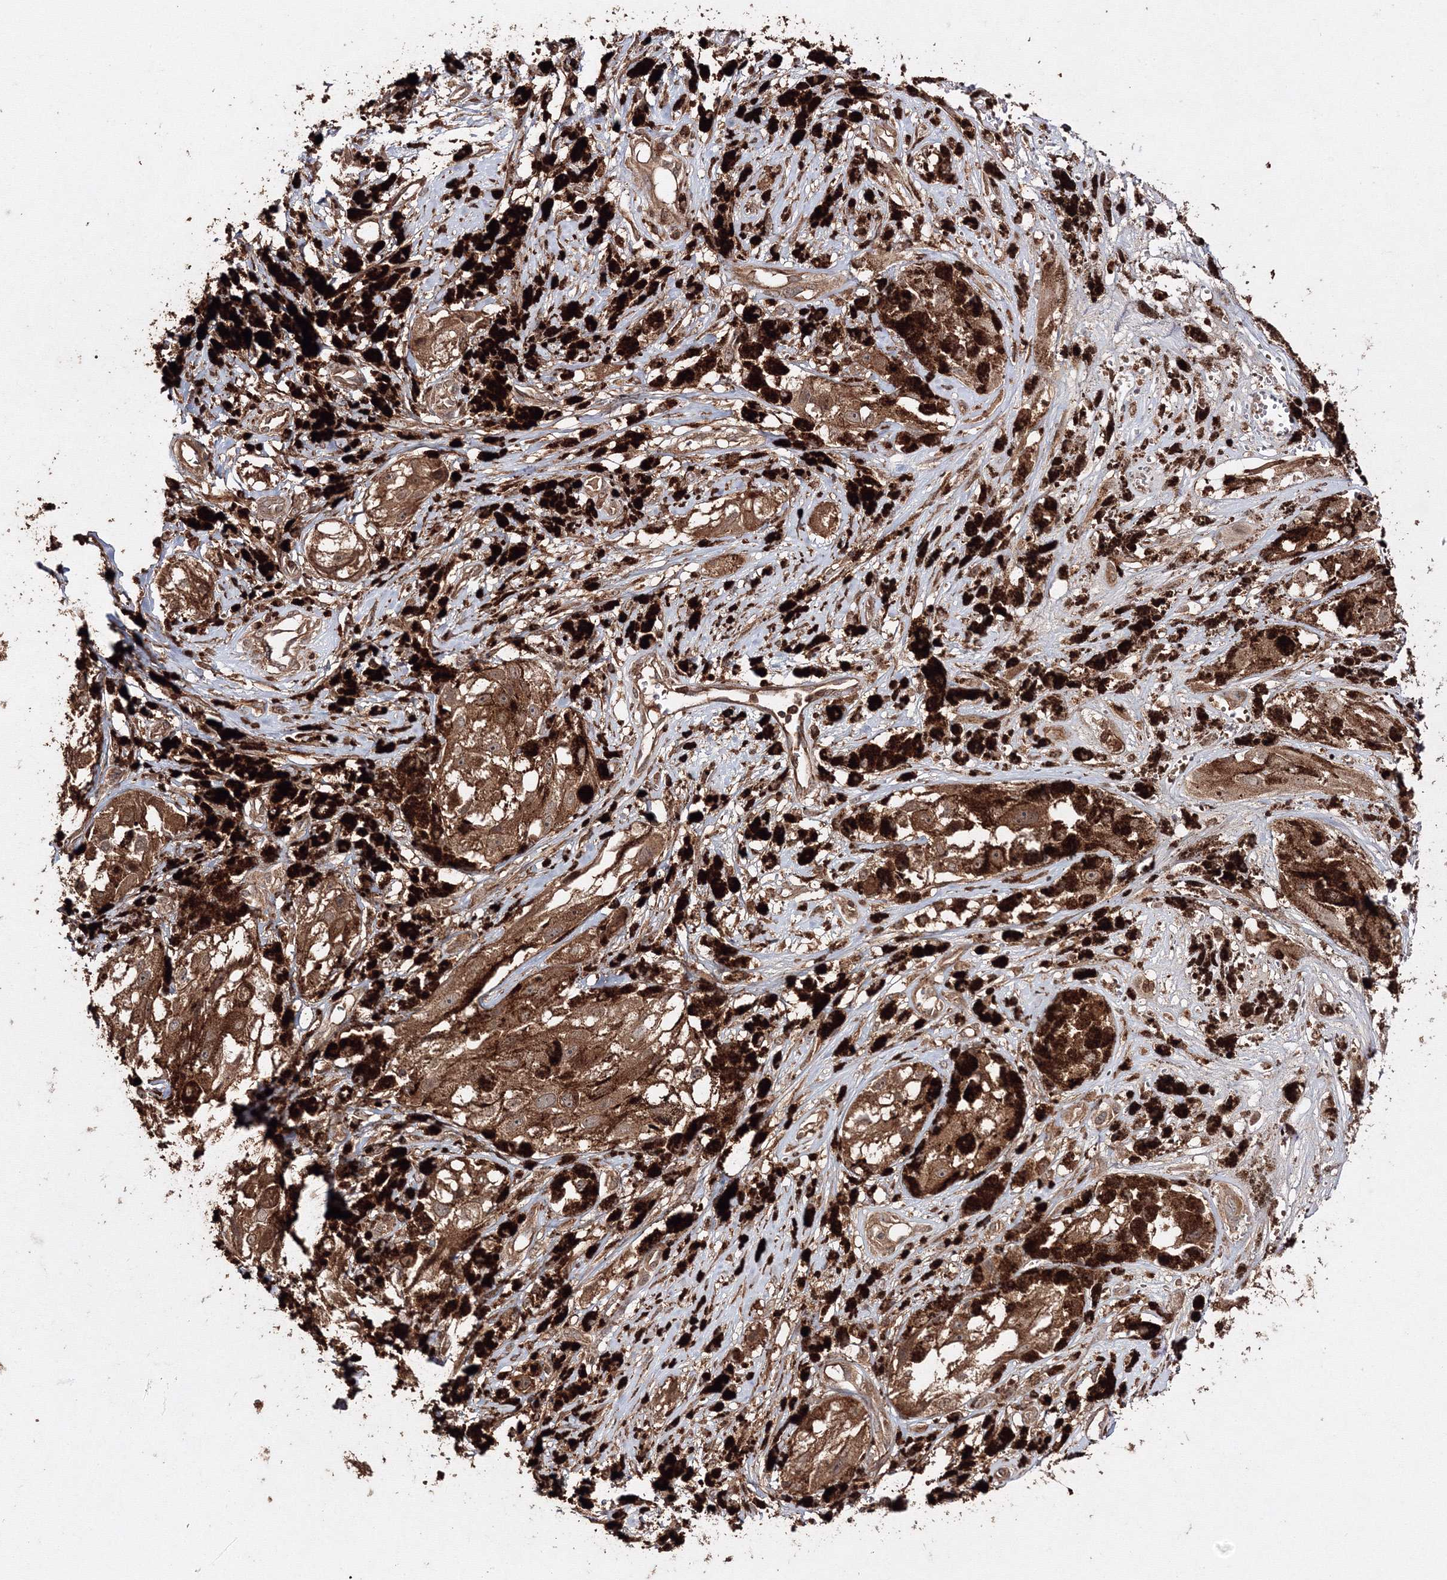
{"staining": {"intensity": "strong", "quantity": ">75%", "location": "cytoplasmic/membranous"}, "tissue": "melanoma", "cell_type": "Tumor cells", "image_type": "cancer", "snomed": [{"axis": "morphology", "description": "Malignant melanoma, NOS"}, {"axis": "topography", "description": "Skin"}], "caption": "DAB (3,3'-diaminobenzidine) immunohistochemical staining of human melanoma reveals strong cytoplasmic/membranous protein expression in about >75% of tumor cells.", "gene": "DDO", "patient": {"sex": "male", "age": 88}}